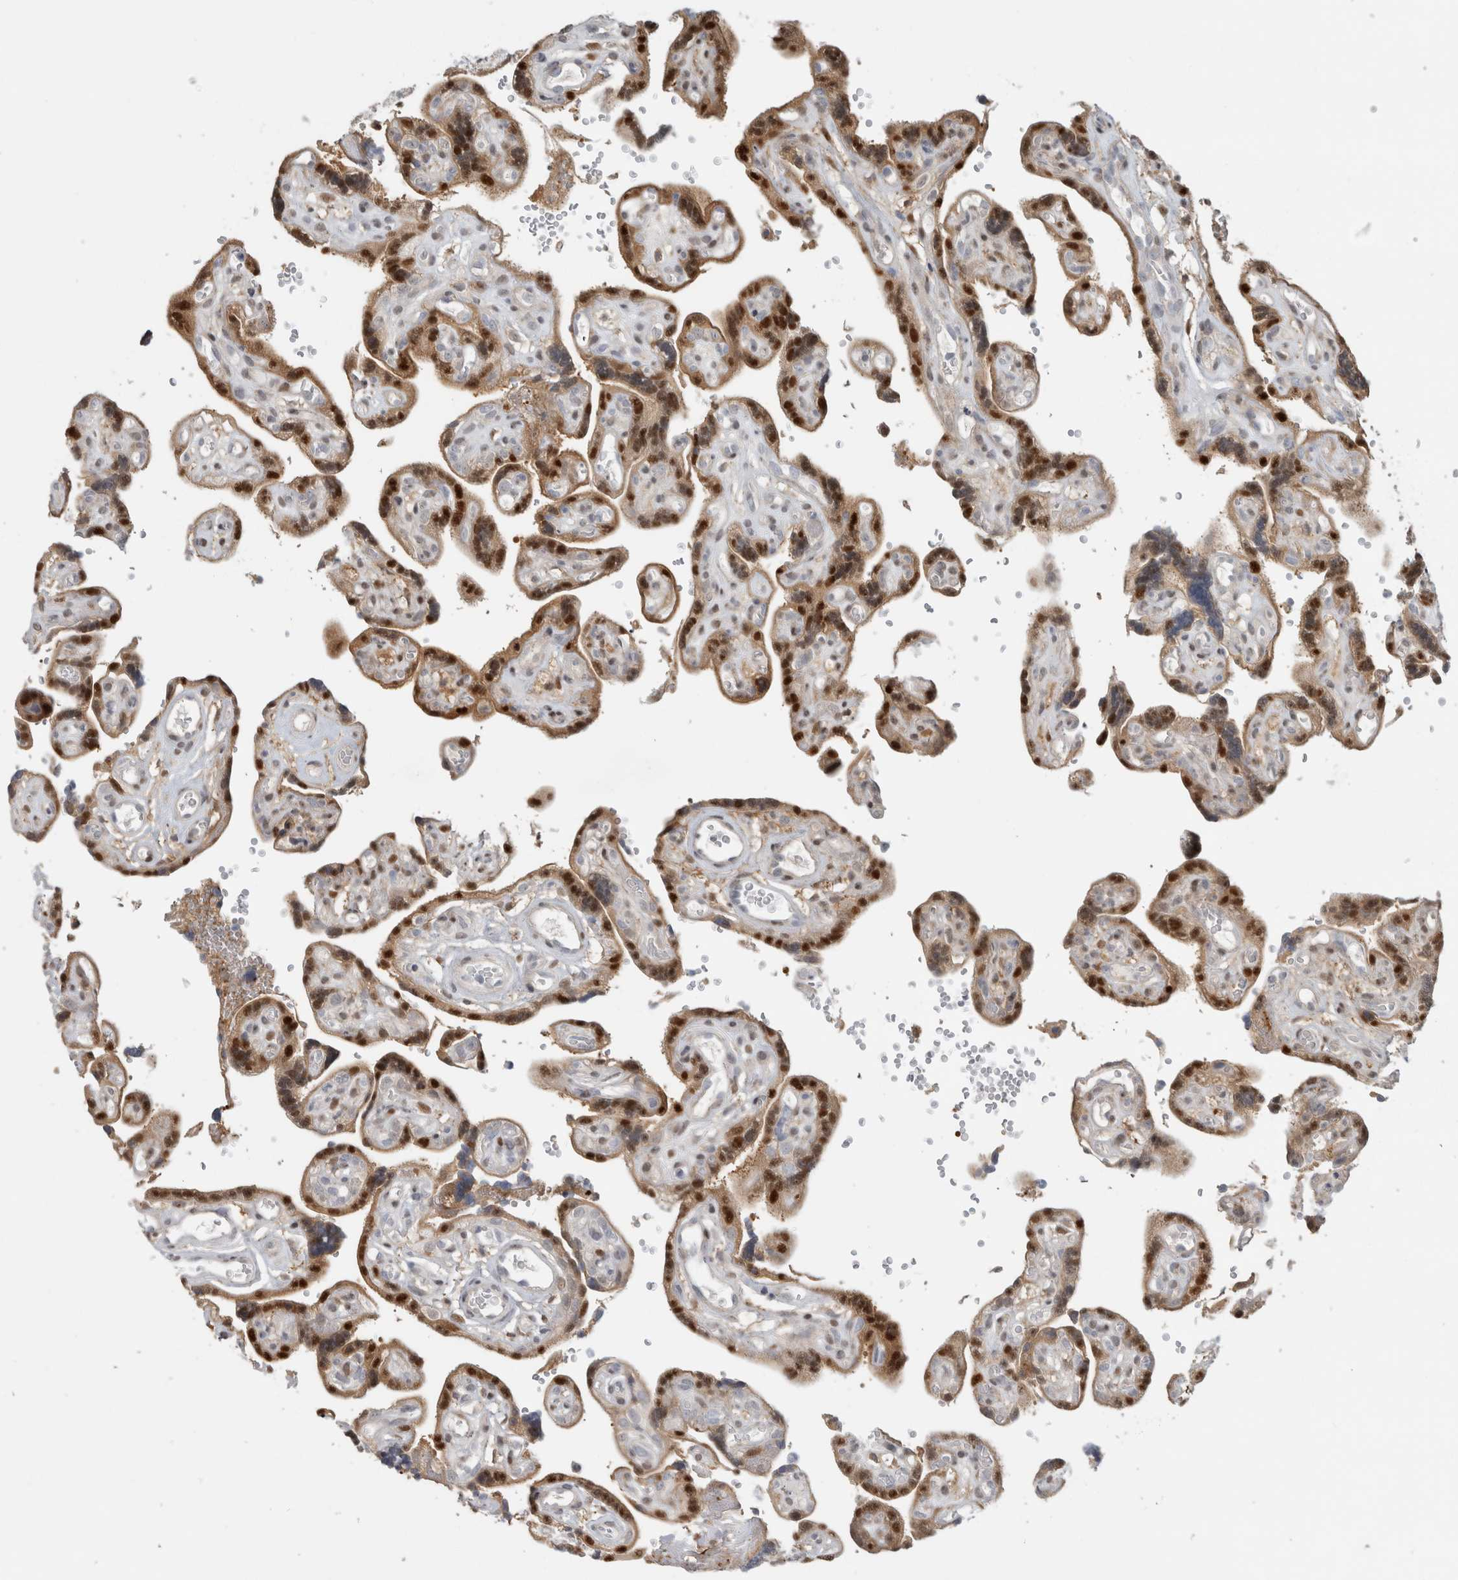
{"staining": {"intensity": "strong", "quantity": "25%-75%", "location": "cytoplasmic/membranous,nuclear"}, "tissue": "placenta", "cell_type": "Decidual cells", "image_type": "normal", "snomed": [{"axis": "morphology", "description": "Normal tissue, NOS"}, {"axis": "topography", "description": "Placenta"}], "caption": "This image reveals IHC staining of unremarkable human placenta, with high strong cytoplasmic/membranous,nuclear staining in approximately 25%-75% of decidual cells.", "gene": "NAB2", "patient": {"sex": "female", "age": 30}}